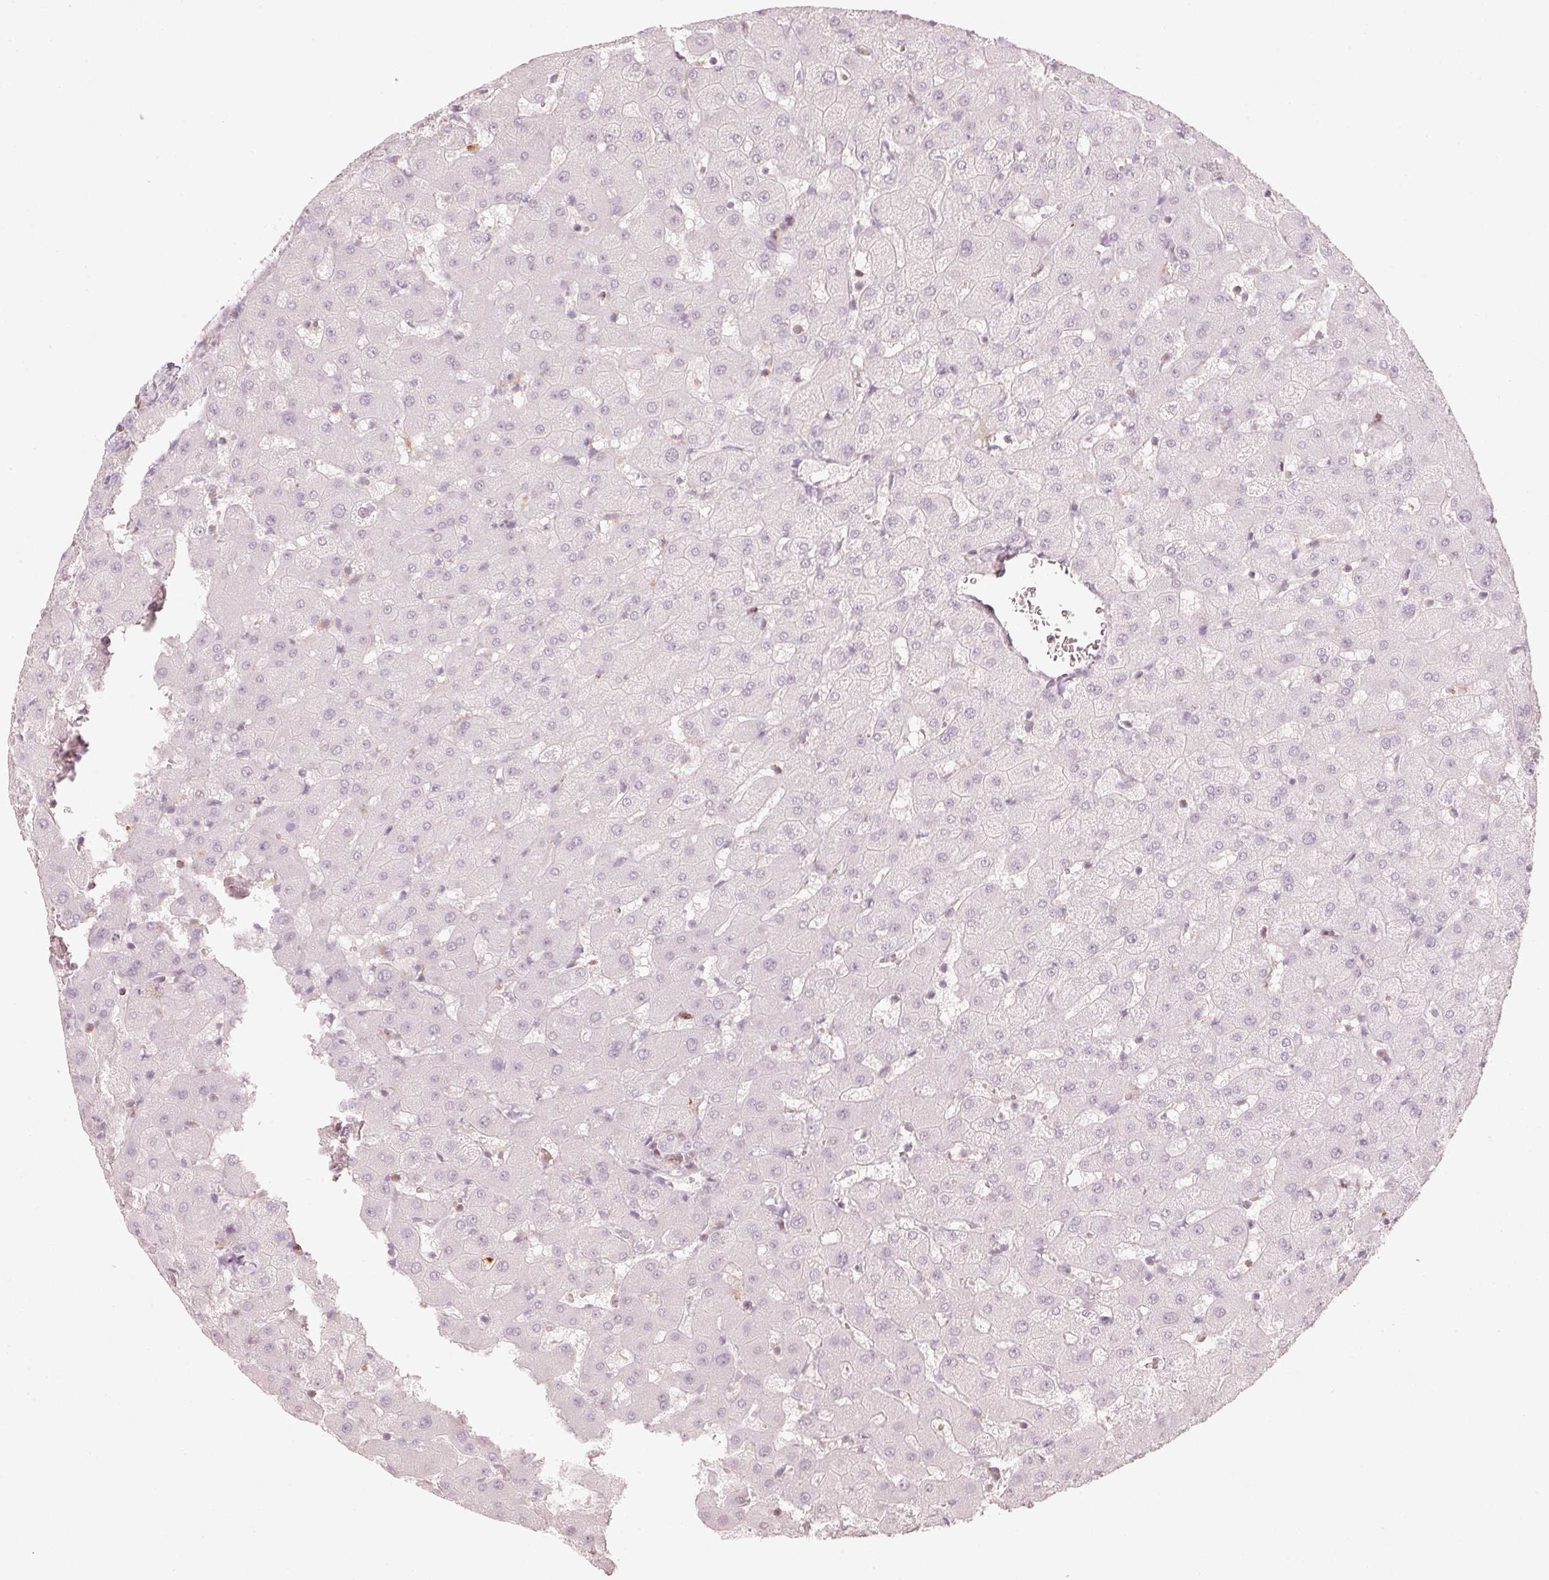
{"staining": {"intensity": "negative", "quantity": "none", "location": "none"}, "tissue": "liver", "cell_type": "Cholangiocytes", "image_type": "normal", "snomed": [{"axis": "morphology", "description": "Normal tissue, NOS"}, {"axis": "topography", "description": "Liver"}], "caption": "Histopathology image shows no significant protein positivity in cholangiocytes of benign liver. (DAB immunohistochemistry with hematoxylin counter stain).", "gene": "TREX2", "patient": {"sex": "female", "age": 63}}